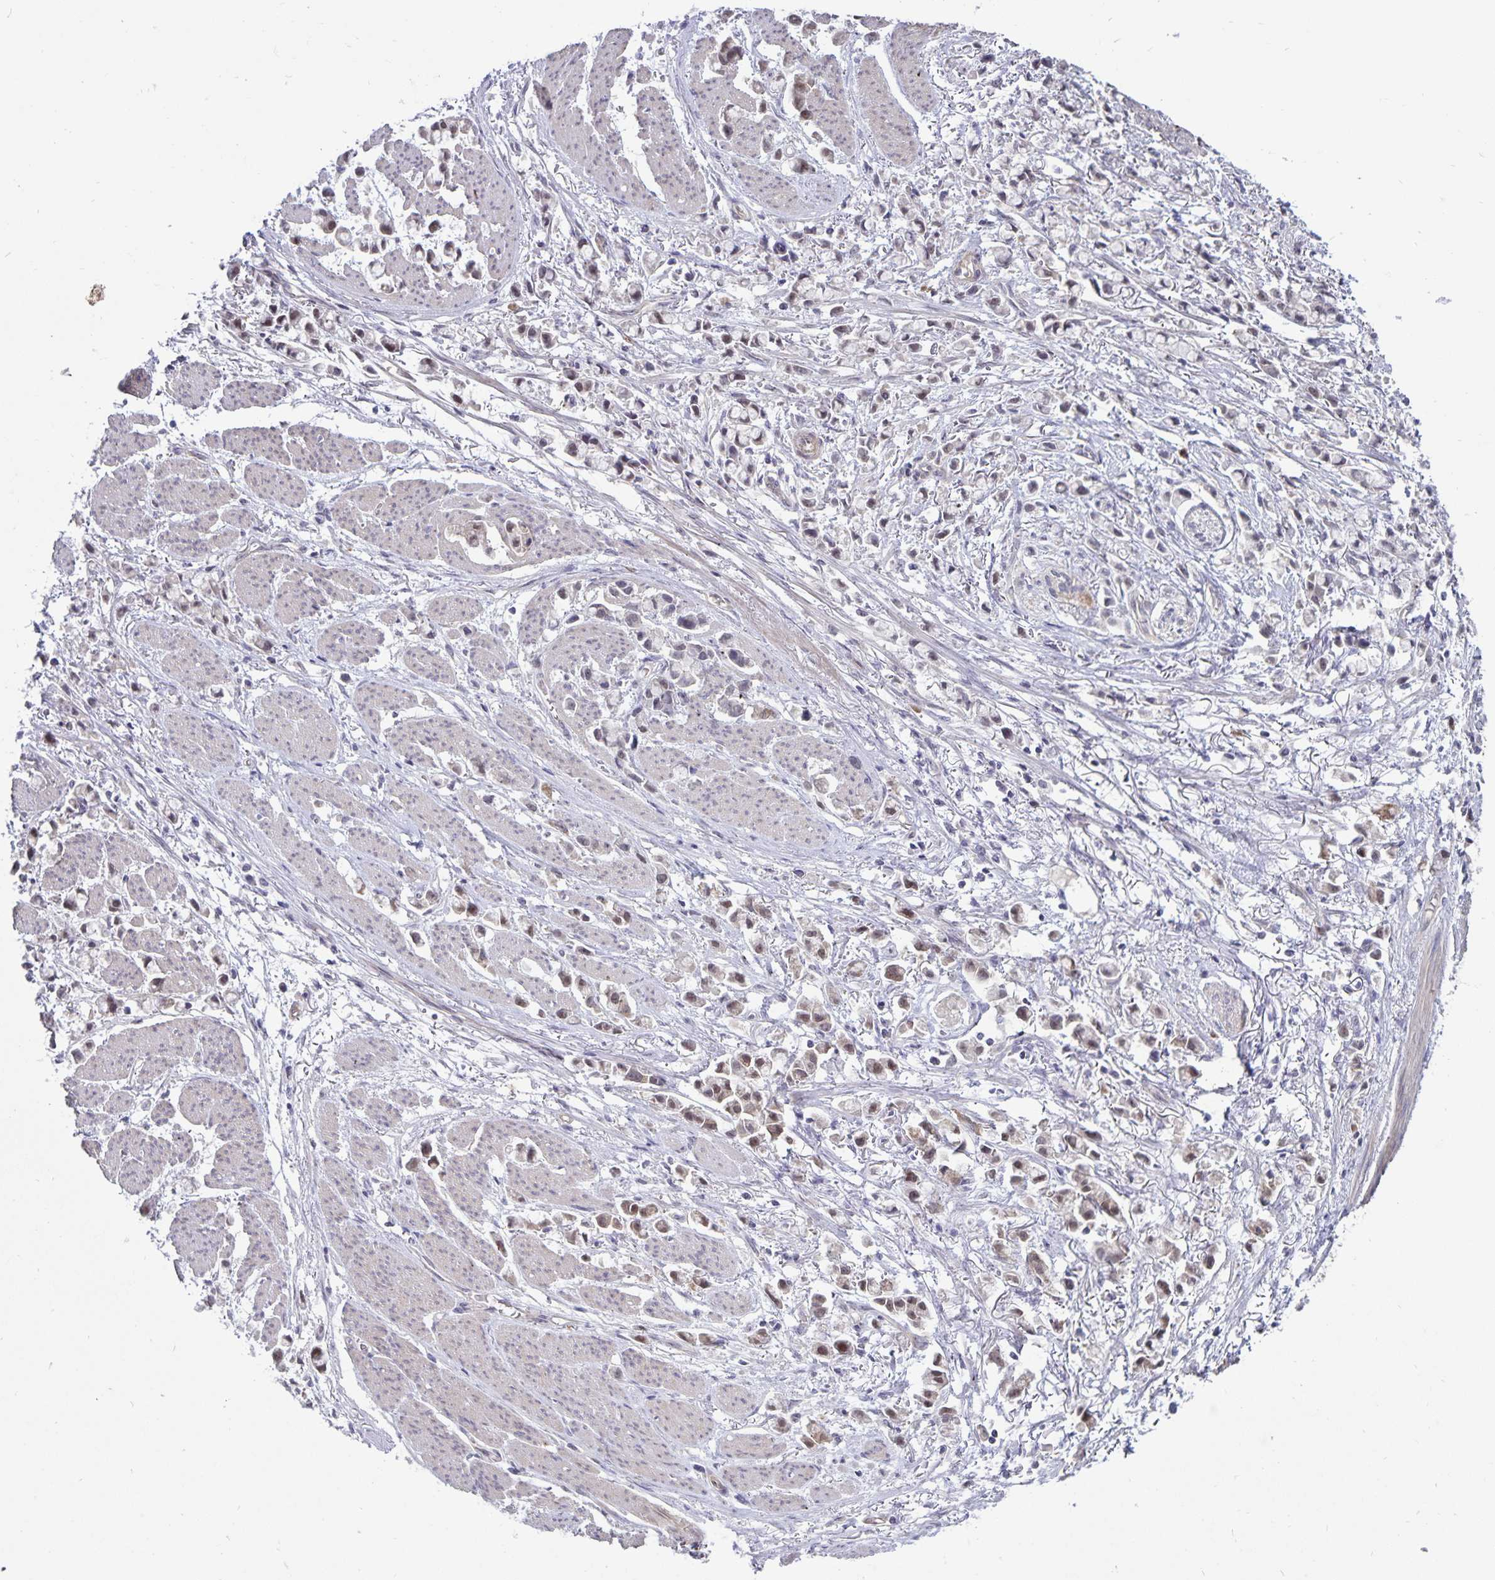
{"staining": {"intensity": "weak", "quantity": "25%-75%", "location": "nuclear"}, "tissue": "stomach cancer", "cell_type": "Tumor cells", "image_type": "cancer", "snomed": [{"axis": "morphology", "description": "Adenocarcinoma, NOS"}, {"axis": "topography", "description": "Stomach"}], "caption": "Stomach adenocarcinoma stained for a protein shows weak nuclear positivity in tumor cells. The staining was performed using DAB (3,3'-diaminobenzidine) to visualize the protein expression in brown, while the nuclei were stained in blue with hematoxylin (Magnification: 20x).", "gene": "CDKN2B", "patient": {"sex": "female", "age": 81}}